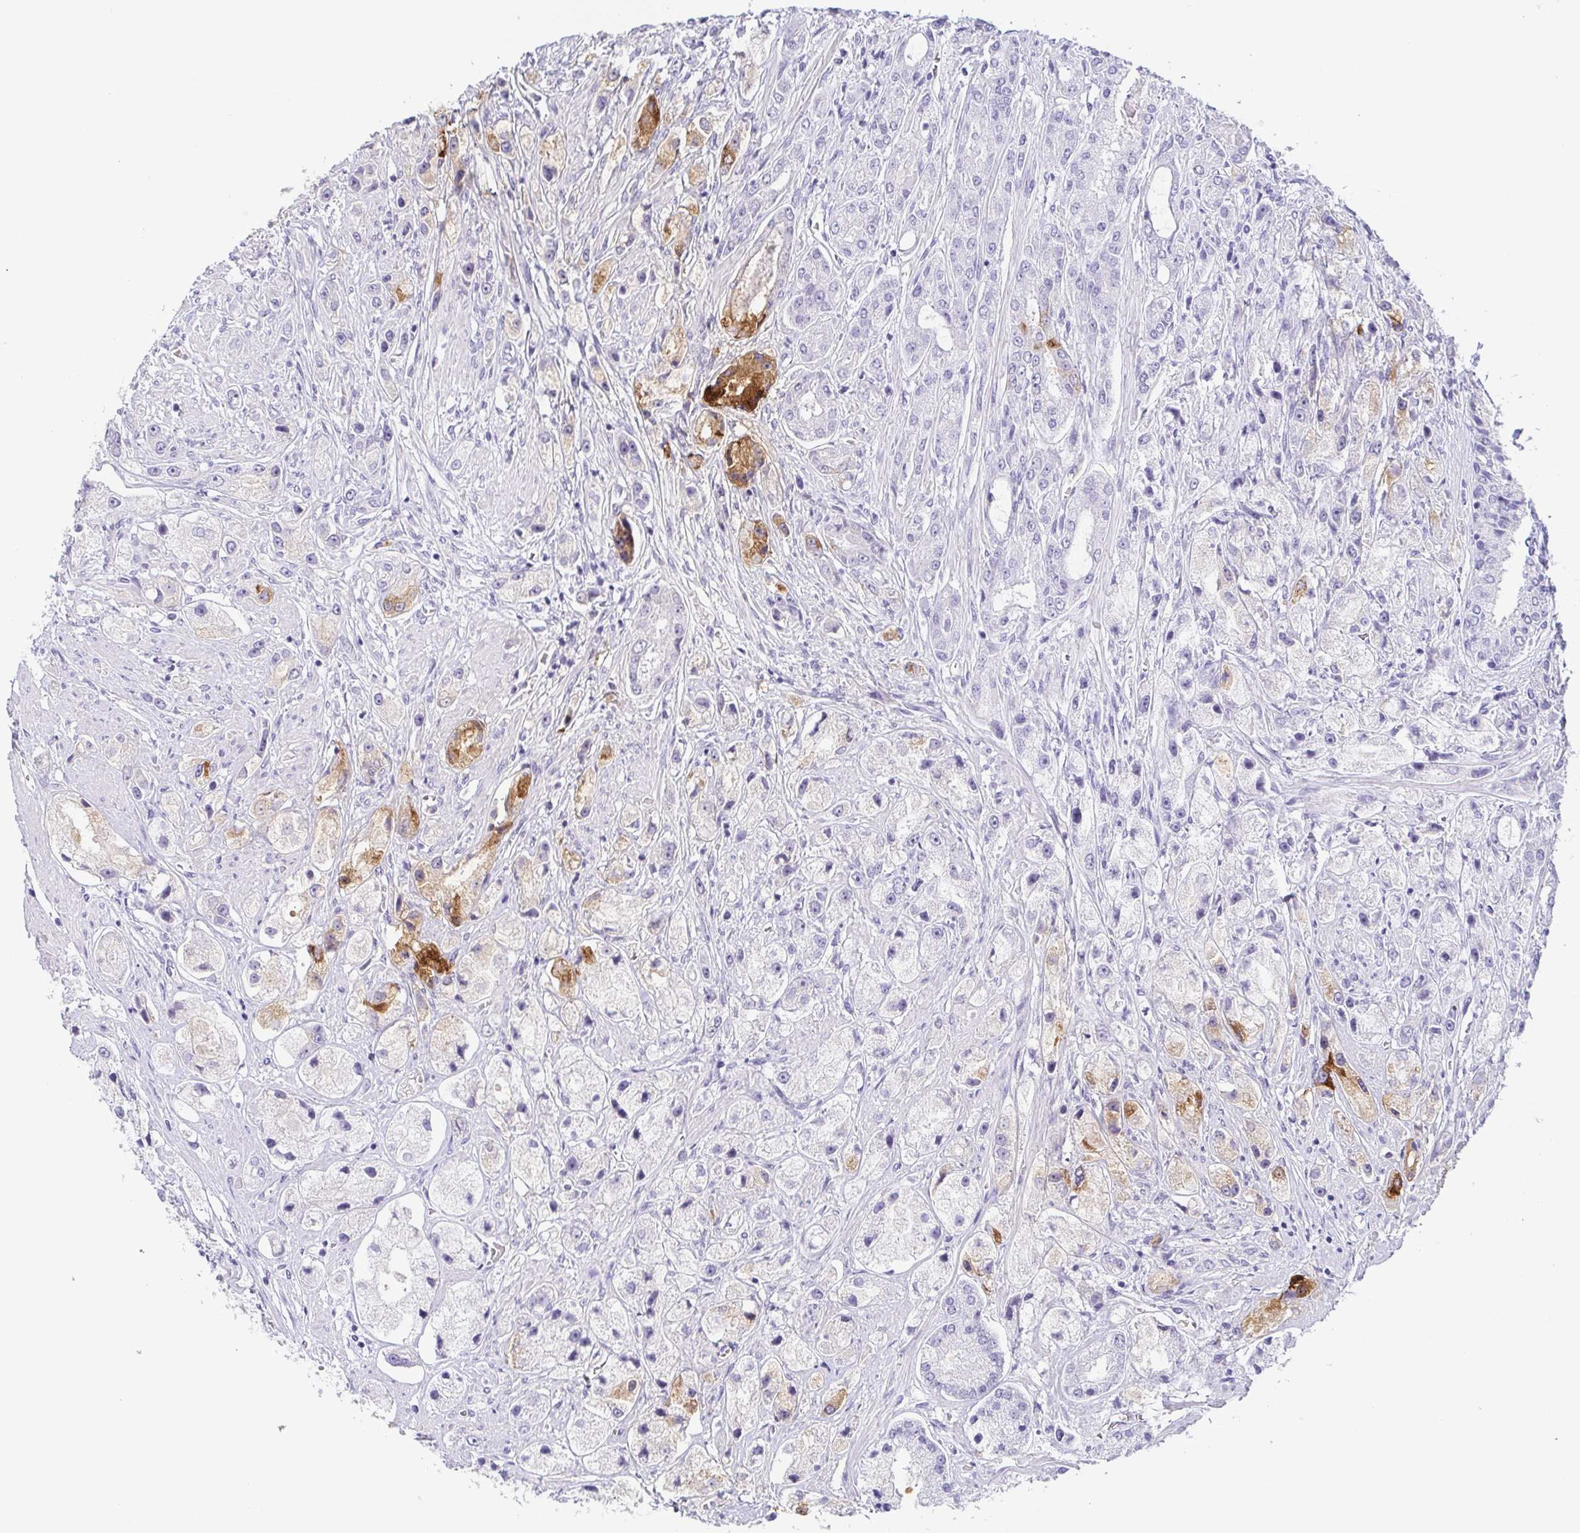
{"staining": {"intensity": "moderate", "quantity": "<25%", "location": "cytoplasmic/membranous"}, "tissue": "prostate cancer", "cell_type": "Tumor cells", "image_type": "cancer", "snomed": [{"axis": "morphology", "description": "Adenocarcinoma, High grade"}, {"axis": "topography", "description": "Prostate"}], "caption": "A brown stain shows moderate cytoplasmic/membranous expression of a protein in human prostate cancer (high-grade adenocarcinoma) tumor cells. Immunohistochemistry stains the protein of interest in brown and the nuclei are stained blue.", "gene": "PRR4", "patient": {"sex": "male", "age": 67}}